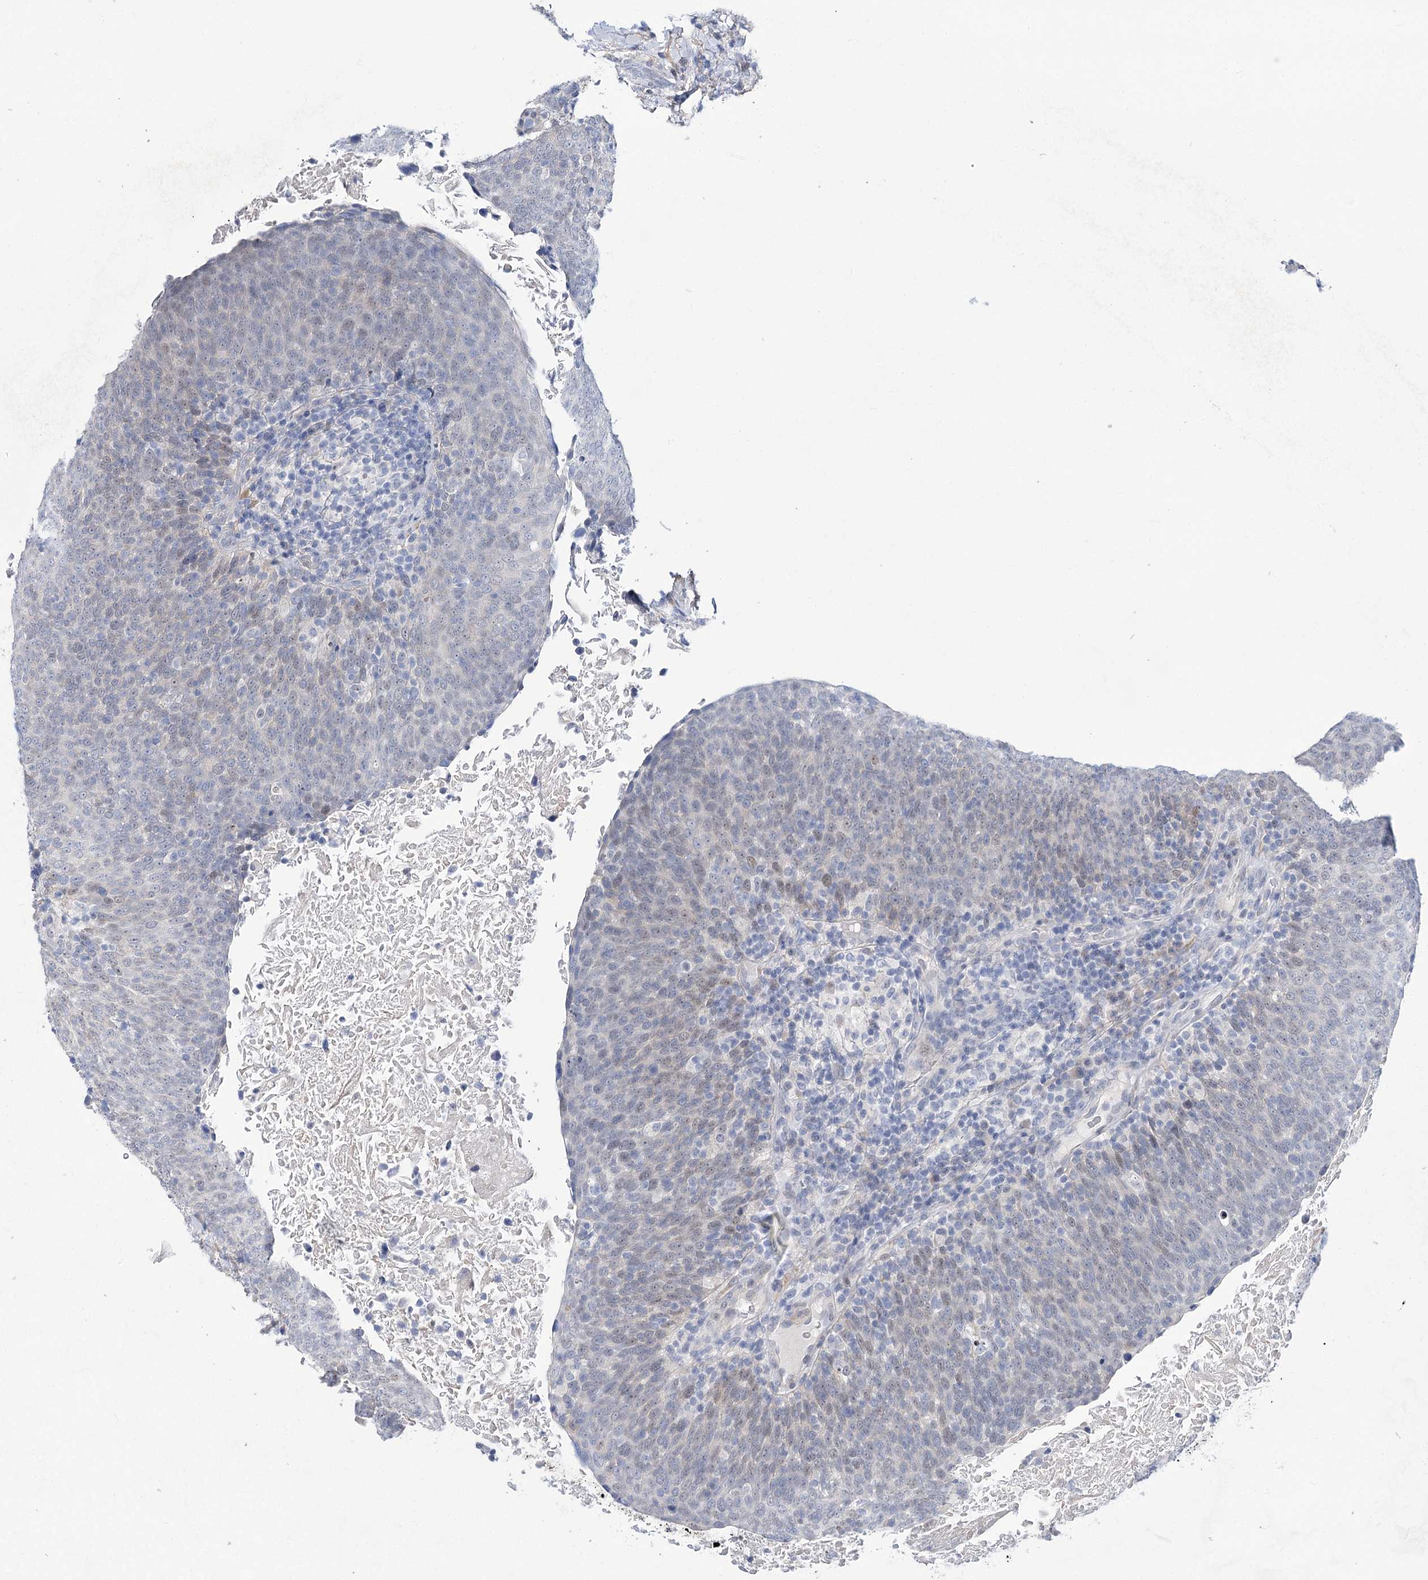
{"staining": {"intensity": "weak", "quantity": "<25%", "location": "nuclear"}, "tissue": "head and neck cancer", "cell_type": "Tumor cells", "image_type": "cancer", "snomed": [{"axis": "morphology", "description": "Squamous cell carcinoma, NOS"}, {"axis": "morphology", "description": "Squamous cell carcinoma, metastatic, NOS"}, {"axis": "topography", "description": "Lymph node"}, {"axis": "topography", "description": "Head-Neck"}], "caption": "Immunohistochemical staining of human head and neck squamous cell carcinoma shows no significant staining in tumor cells.", "gene": "UGDH", "patient": {"sex": "male", "age": 62}}